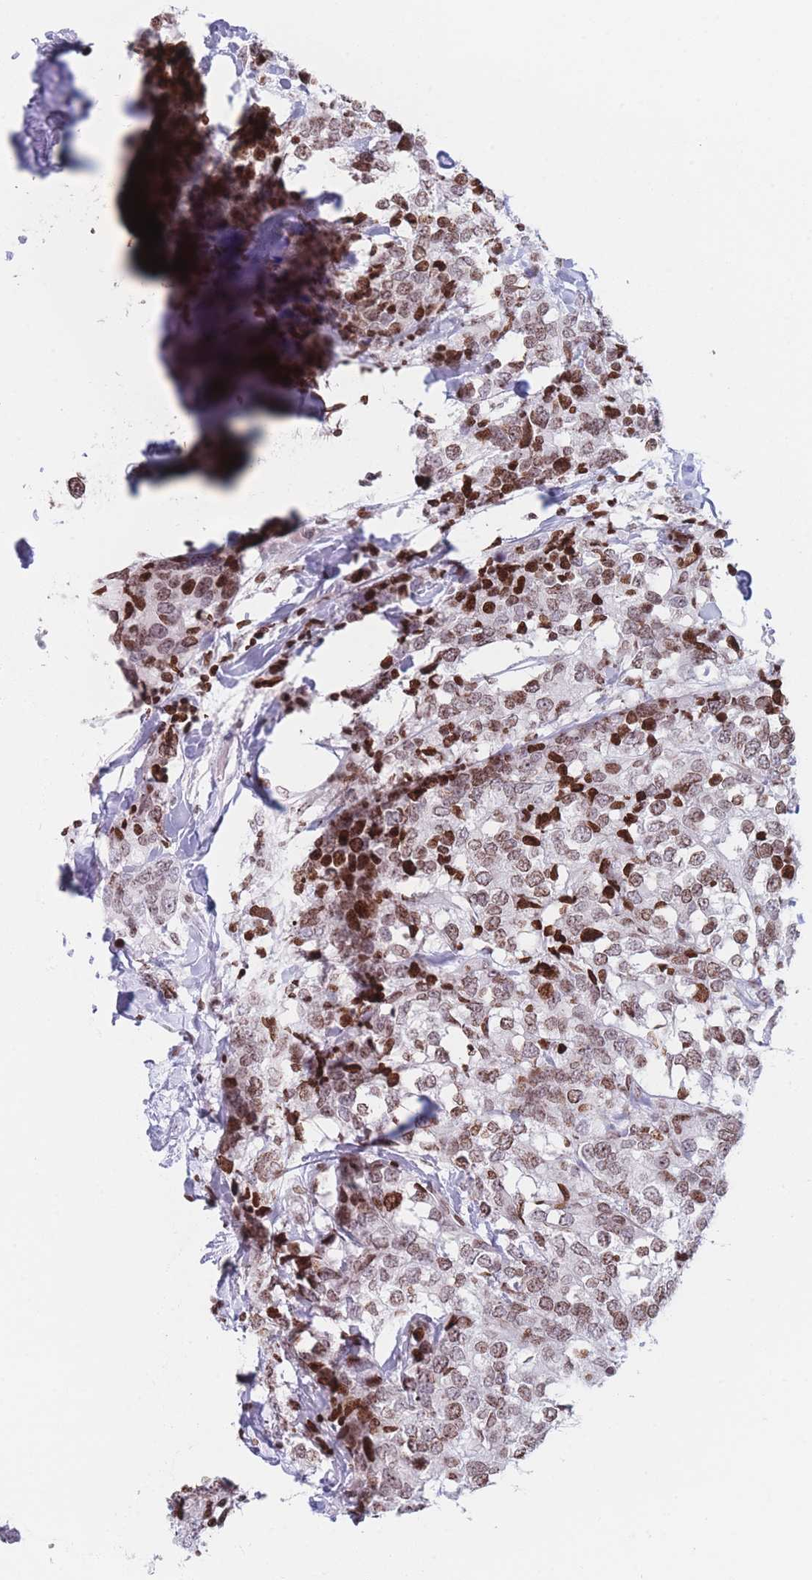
{"staining": {"intensity": "moderate", "quantity": ">75%", "location": "nuclear"}, "tissue": "breast cancer", "cell_type": "Tumor cells", "image_type": "cancer", "snomed": [{"axis": "morphology", "description": "Lobular carcinoma"}, {"axis": "topography", "description": "Breast"}], "caption": "Immunohistochemical staining of human breast cancer (lobular carcinoma) demonstrates medium levels of moderate nuclear protein staining in approximately >75% of tumor cells.", "gene": "AK9", "patient": {"sex": "female", "age": 59}}